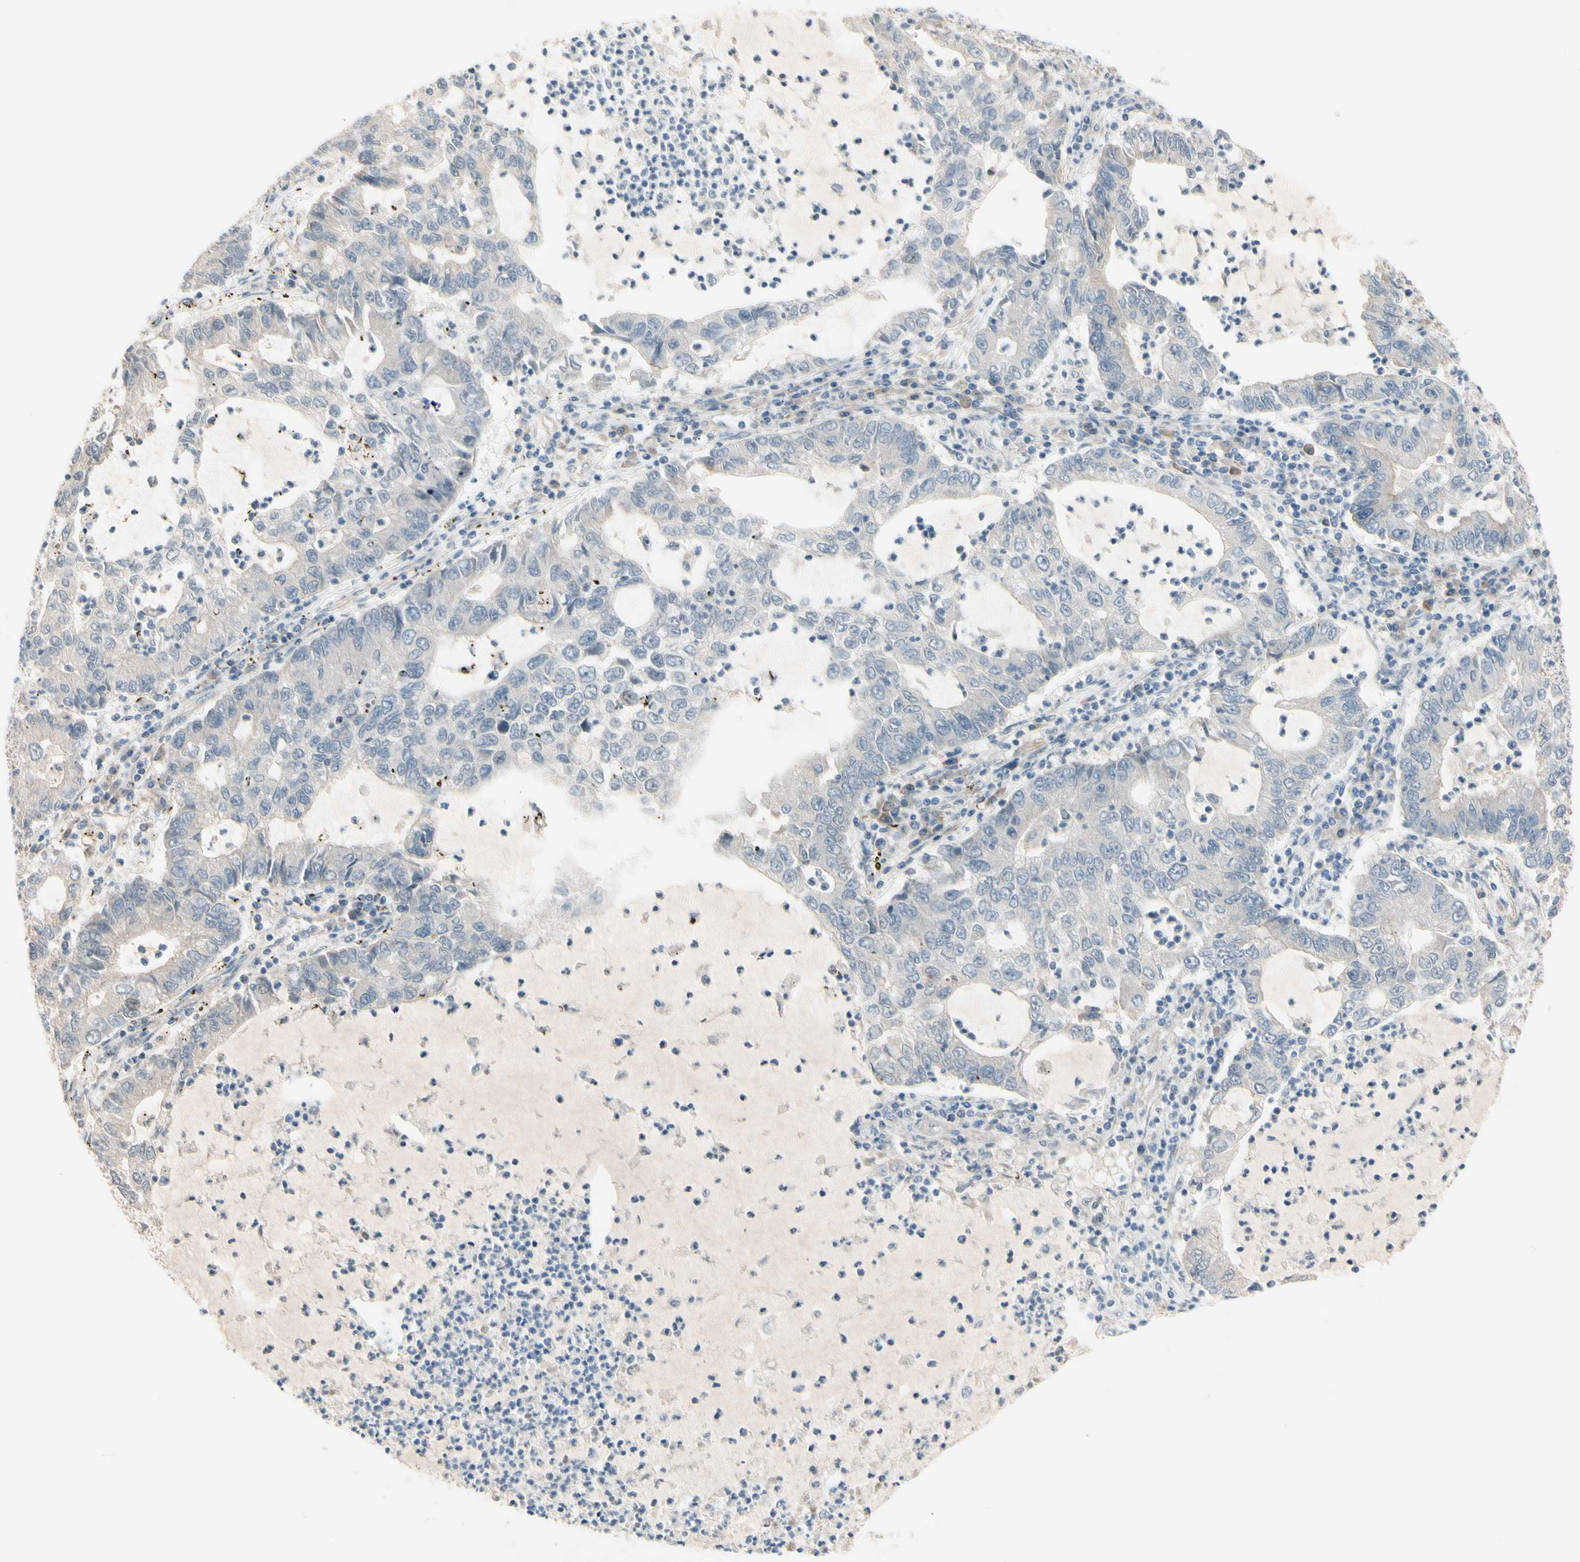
{"staining": {"intensity": "weak", "quantity": ">75%", "location": "cytoplasmic/membranous"}, "tissue": "lung cancer", "cell_type": "Tumor cells", "image_type": "cancer", "snomed": [{"axis": "morphology", "description": "Adenocarcinoma, NOS"}, {"axis": "topography", "description": "Lung"}], "caption": "DAB (3,3'-diaminobenzidine) immunohistochemical staining of human adenocarcinoma (lung) exhibits weak cytoplasmic/membranous protein expression in about >75% of tumor cells. Immunohistochemistry stains the protein of interest in brown and the nuclei are stained blue.", "gene": "EPHA3", "patient": {"sex": "female", "age": 51}}